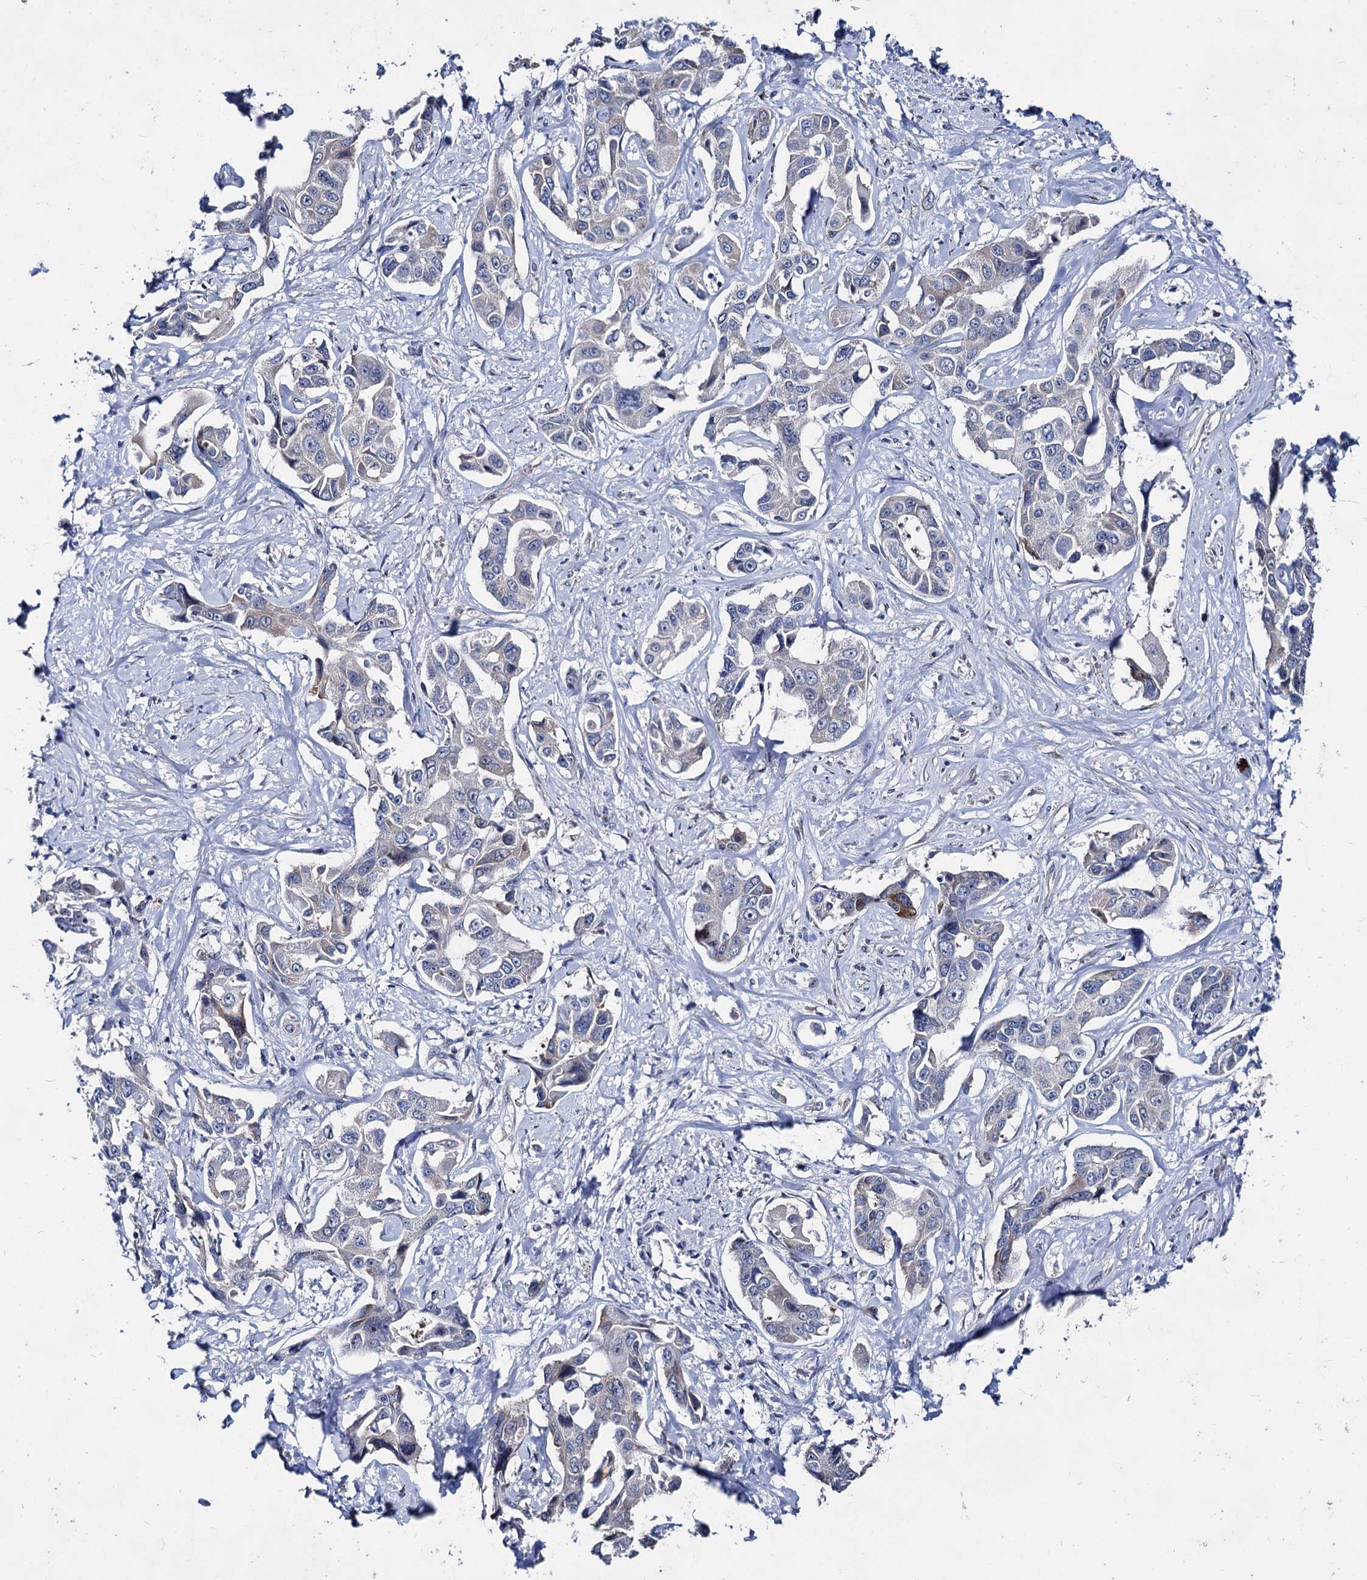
{"staining": {"intensity": "negative", "quantity": "none", "location": "none"}, "tissue": "liver cancer", "cell_type": "Tumor cells", "image_type": "cancer", "snomed": [{"axis": "morphology", "description": "Cholangiocarcinoma"}, {"axis": "topography", "description": "Liver"}], "caption": "This is an IHC image of liver cancer. There is no positivity in tumor cells.", "gene": "CAPRIN2", "patient": {"sex": "male", "age": 59}}